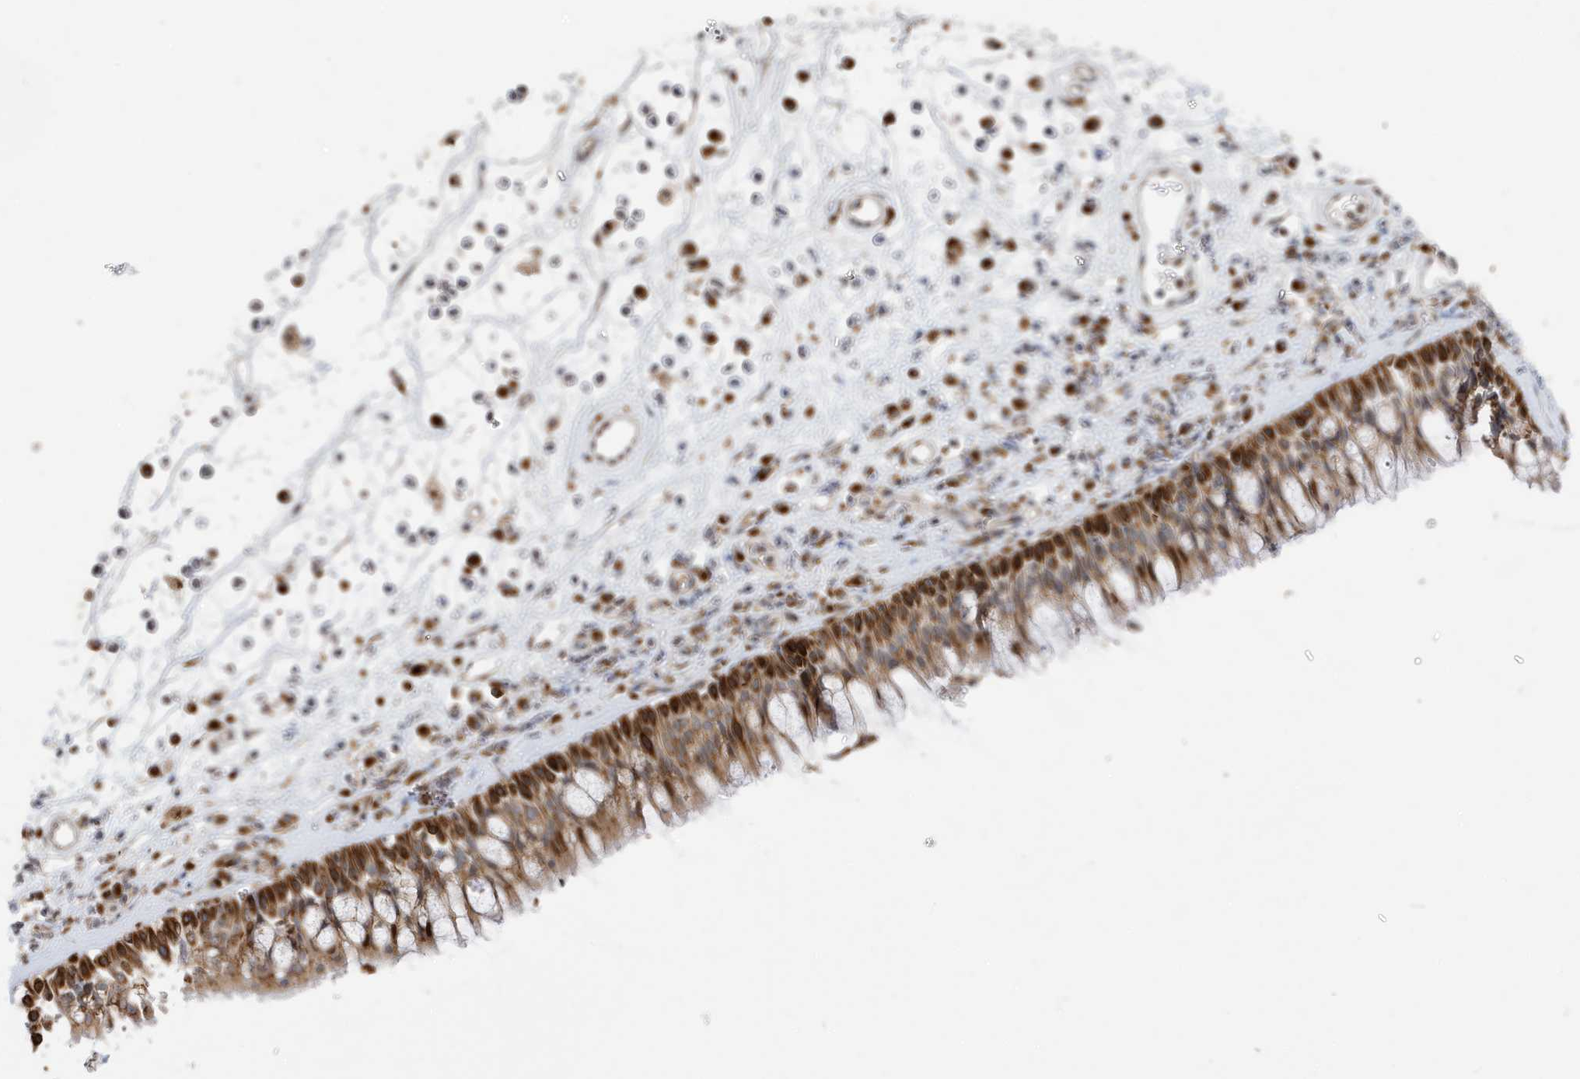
{"staining": {"intensity": "strong", "quantity": ">75%", "location": "cytoplasmic/membranous"}, "tissue": "nasopharynx", "cell_type": "Respiratory epithelial cells", "image_type": "normal", "snomed": [{"axis": "morphology", "description": "Normal tissue, NOS"}, {"axis": "morphology", "description": "Inflammation, NOS"}, {"axis": "morphology", "description": "Malignant melanoma, Metastatic site"}, {"axis": "topography", "description": "Nasopharynx"}], "caption": "Nasopharynx was stained to show a protein in brown. There is high levels of strong cytoplasmic/membranous expression in about >75% of respiratory epithelial cells. (DAB (3,3'-diaminobenzidine) = brown stain, brightfield microscopy at high magnification).", "gene": "RER1", "patient": {"sex": "male", "age": 70}}